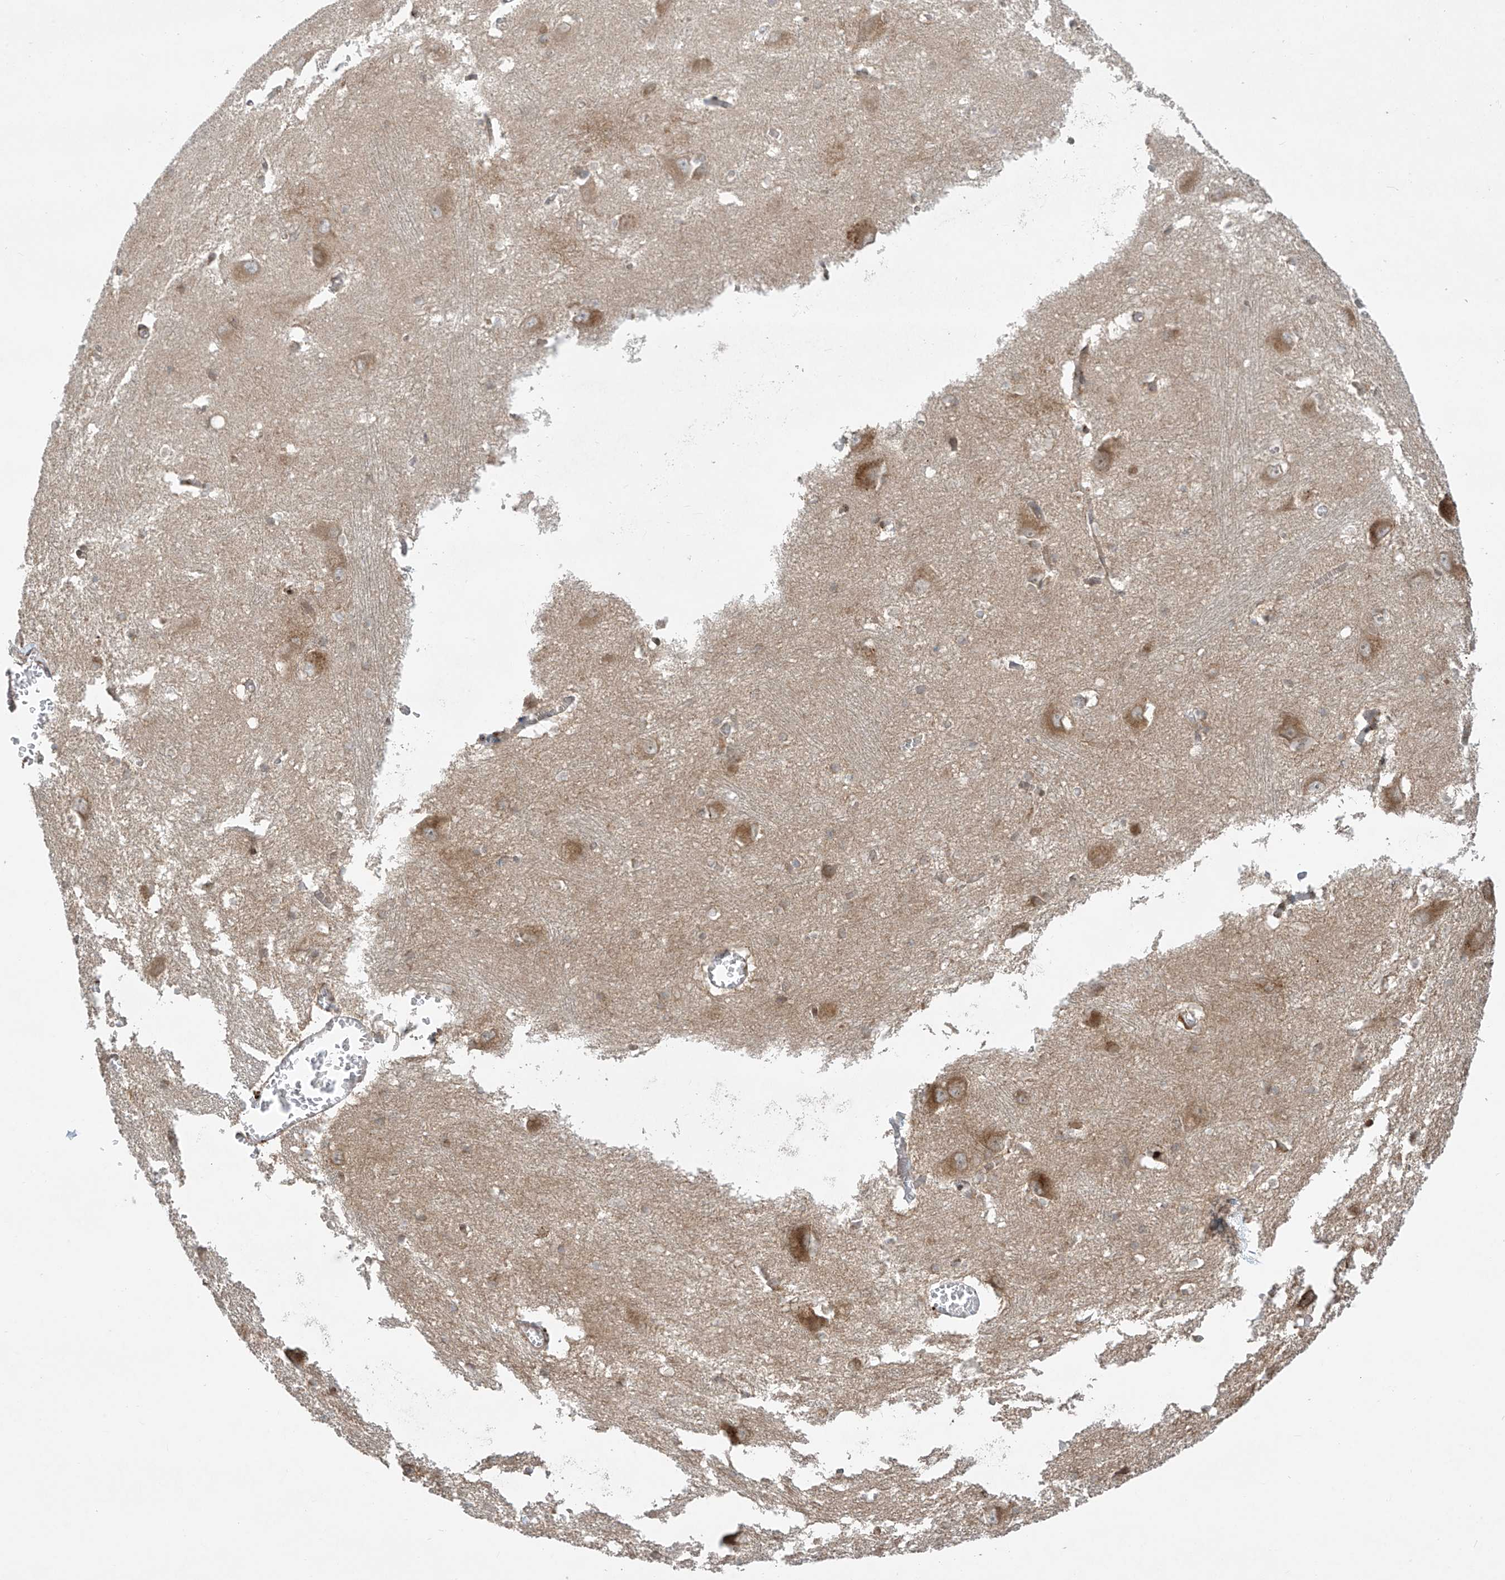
{"staining": {"intensity": "moderate", "quantity": "<25%", "location": "cytoplasmic/membranous"}, "tissue": "caudate", "cell_type": "Glial cells", "image_type": "normal", "snomed": [{"axis": "morphology", "description": "Normal tissue, NOS"}, {"axis": "topography", "description": "Lateral ventricle wall"}], "caption": "Immunohistochemistry (IHC) of unremarkable caudate displays low levels of moderate cytoplasmic/membranous expression in about <25% of glial cells. Using DAB (brown) and hematoxylin (blue) stains, captured at high magnification using brightfield microscopy.", "gene": "PPAT", "patient": {"sex": "male", "age": 37}}